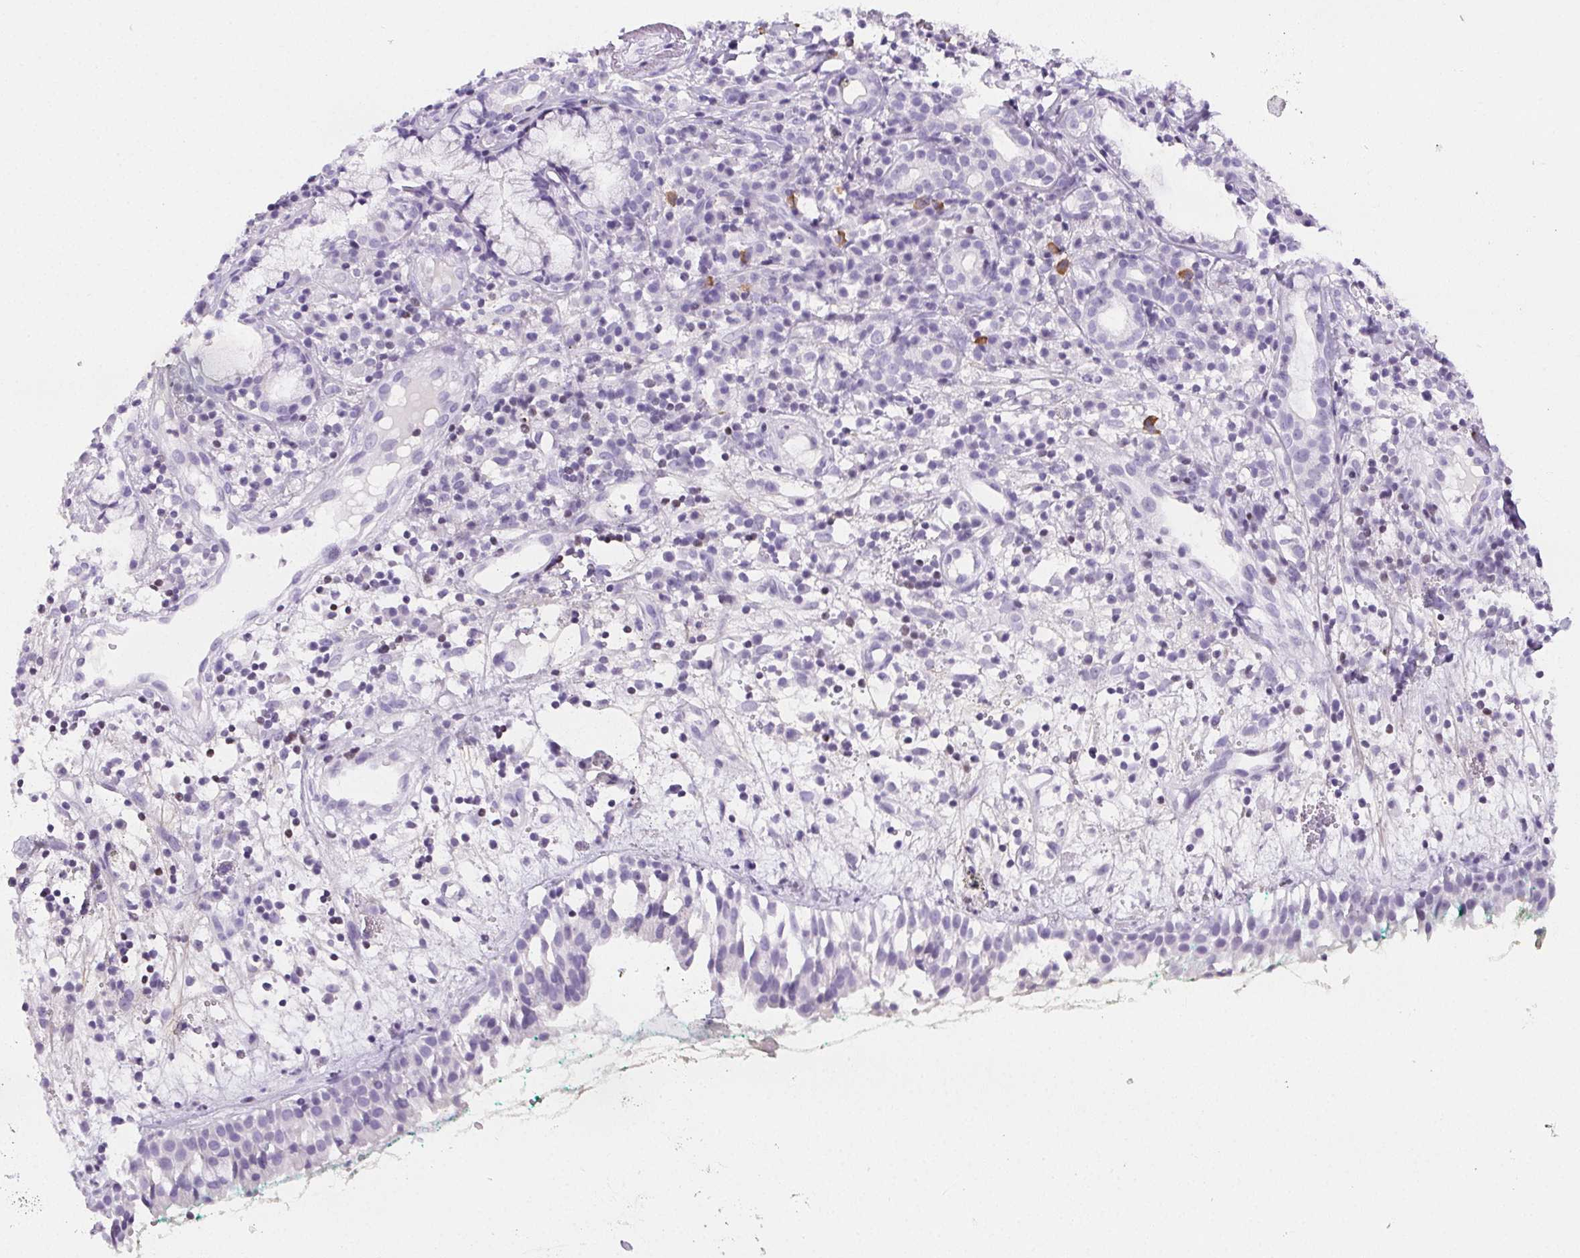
{"staining": {"intensity": "negative", "quantity": "none", "location": "none"}, "tissue": "nasopharynx", "cell_type": "Respiratory epithelial cells", "image_type": "normal", "snomed": [{"axis": "morphology", "description": "Normal tissue, NOS"}, {"axis": "morphology", "description": "Basal cell carcinoma"}, {"axis": "topography", "description": "Cartilage tissue"}, {"axis": "topography", "description": "Nasopharynx"}, {"axis": "topography", "description": "Oral tissue"}], "caption": "Micrograph shows no protein positivity in respiratory epithelial cells of unremarkable nasopharynx. Brightfield microscopy of immunohistochemistry (IHC) stained with DAB (brown) and hematoxylin (blue), captured at high magnification.", "gene": "BEND2", "patient": {"sex": "female", "age": 77}}